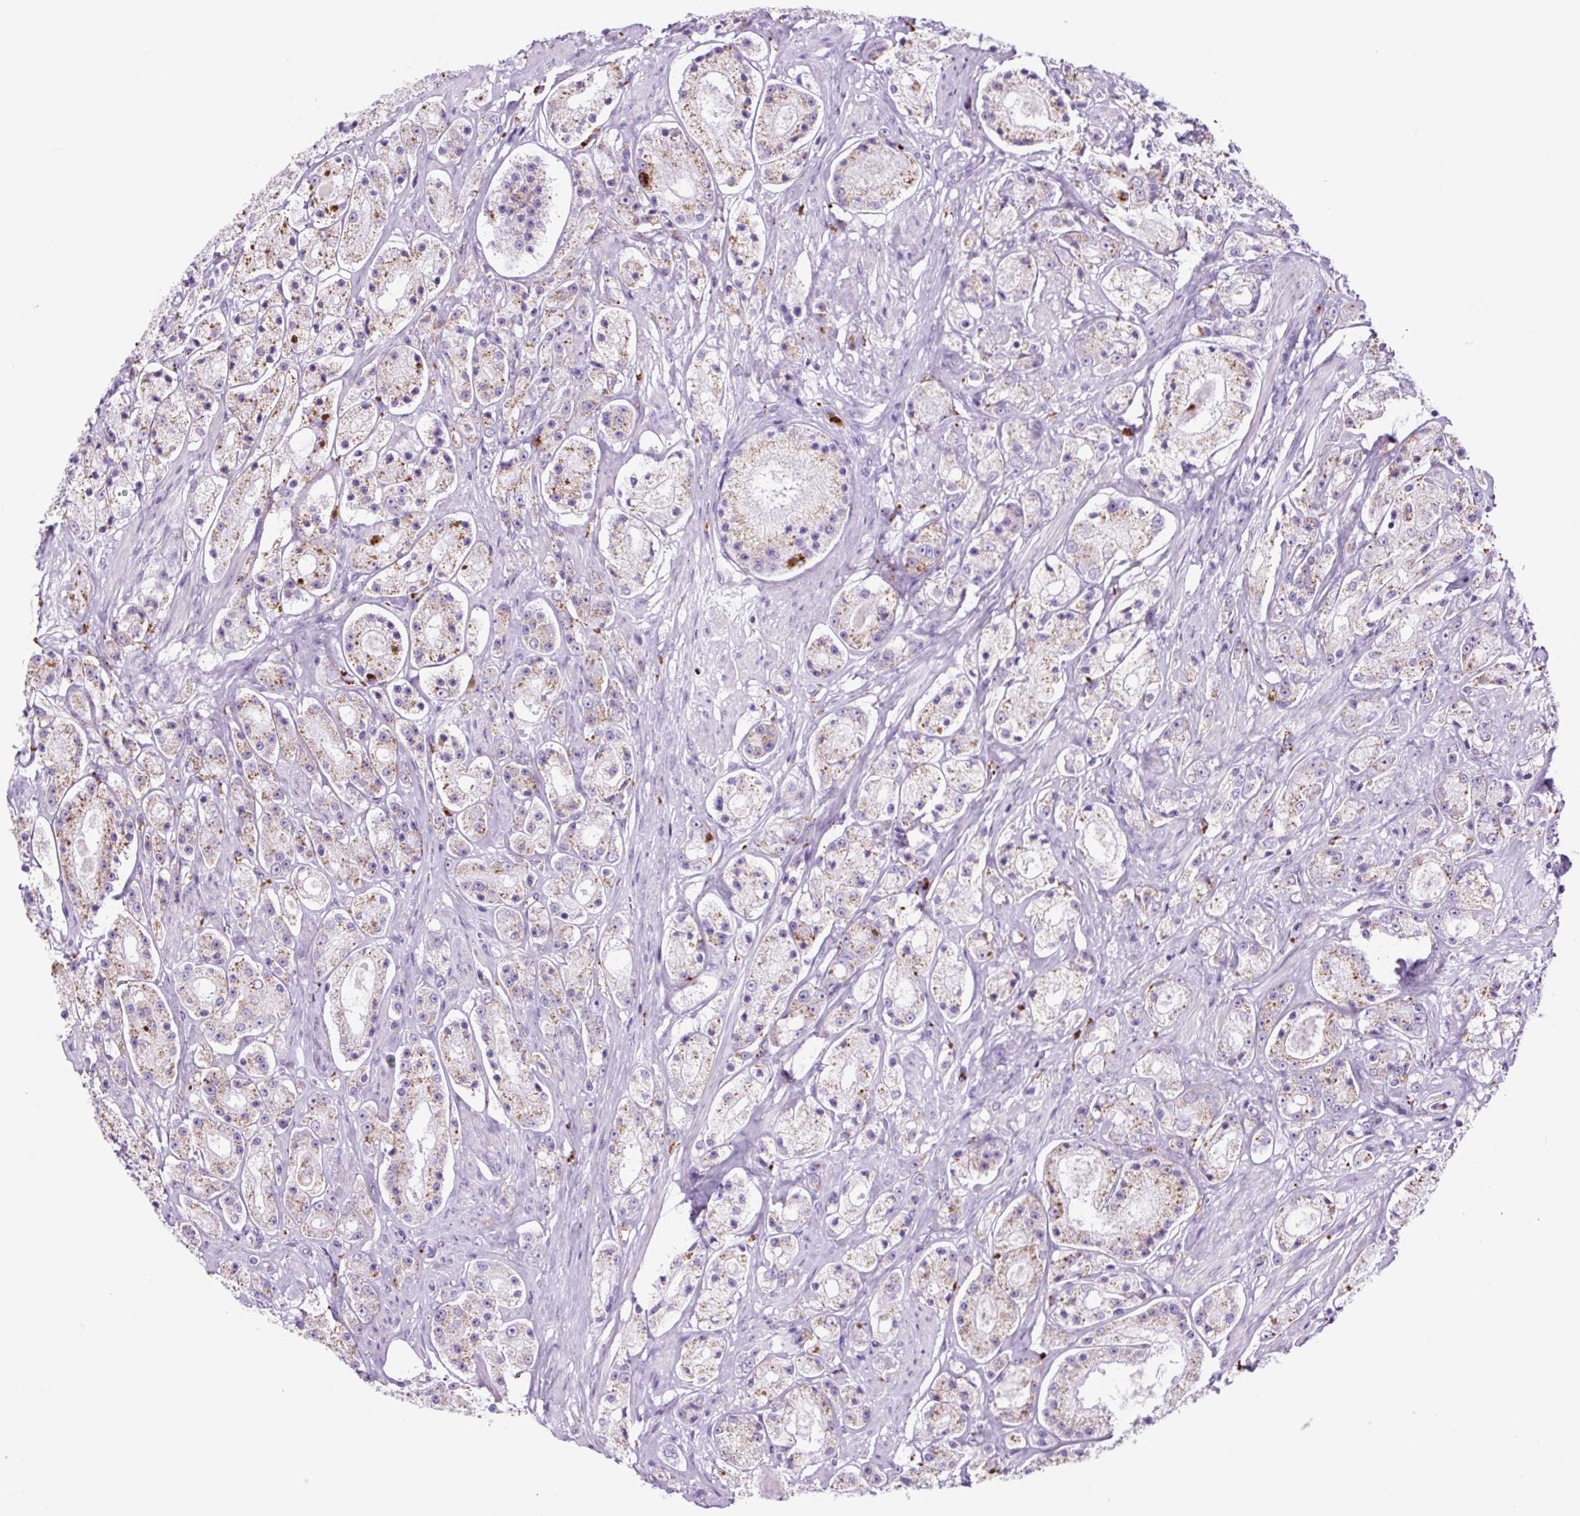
{"staining": {"intensity": "moderate", "quantity": ">75%", "location": "cytoplasmic/membranous"}, "tissue": "prostate cancer", "cell_type": "Tumor cells", "image_type": "cancer", "snomed": [{"axis": "morphology", "description": "Adenocarcinoma, High grade"}, {"axis": "topography", "description": "Prostate"}], "caption": "DAB (3,3'-diaminobenzidine) immunohistochemical staining of human adenocarcinoma (high-grade) (prostate) reveals moderate cytoplasmic/membranous protein staining in about >75% of tumor cells. Using DAB (3,3'-diaminobenzidine) (brown) and hematoxylin (blue) stains, captured at high magnification using brightfield microscopy.", "gene": "LCN10", "patient": {"sex": "male", "age": 67}}